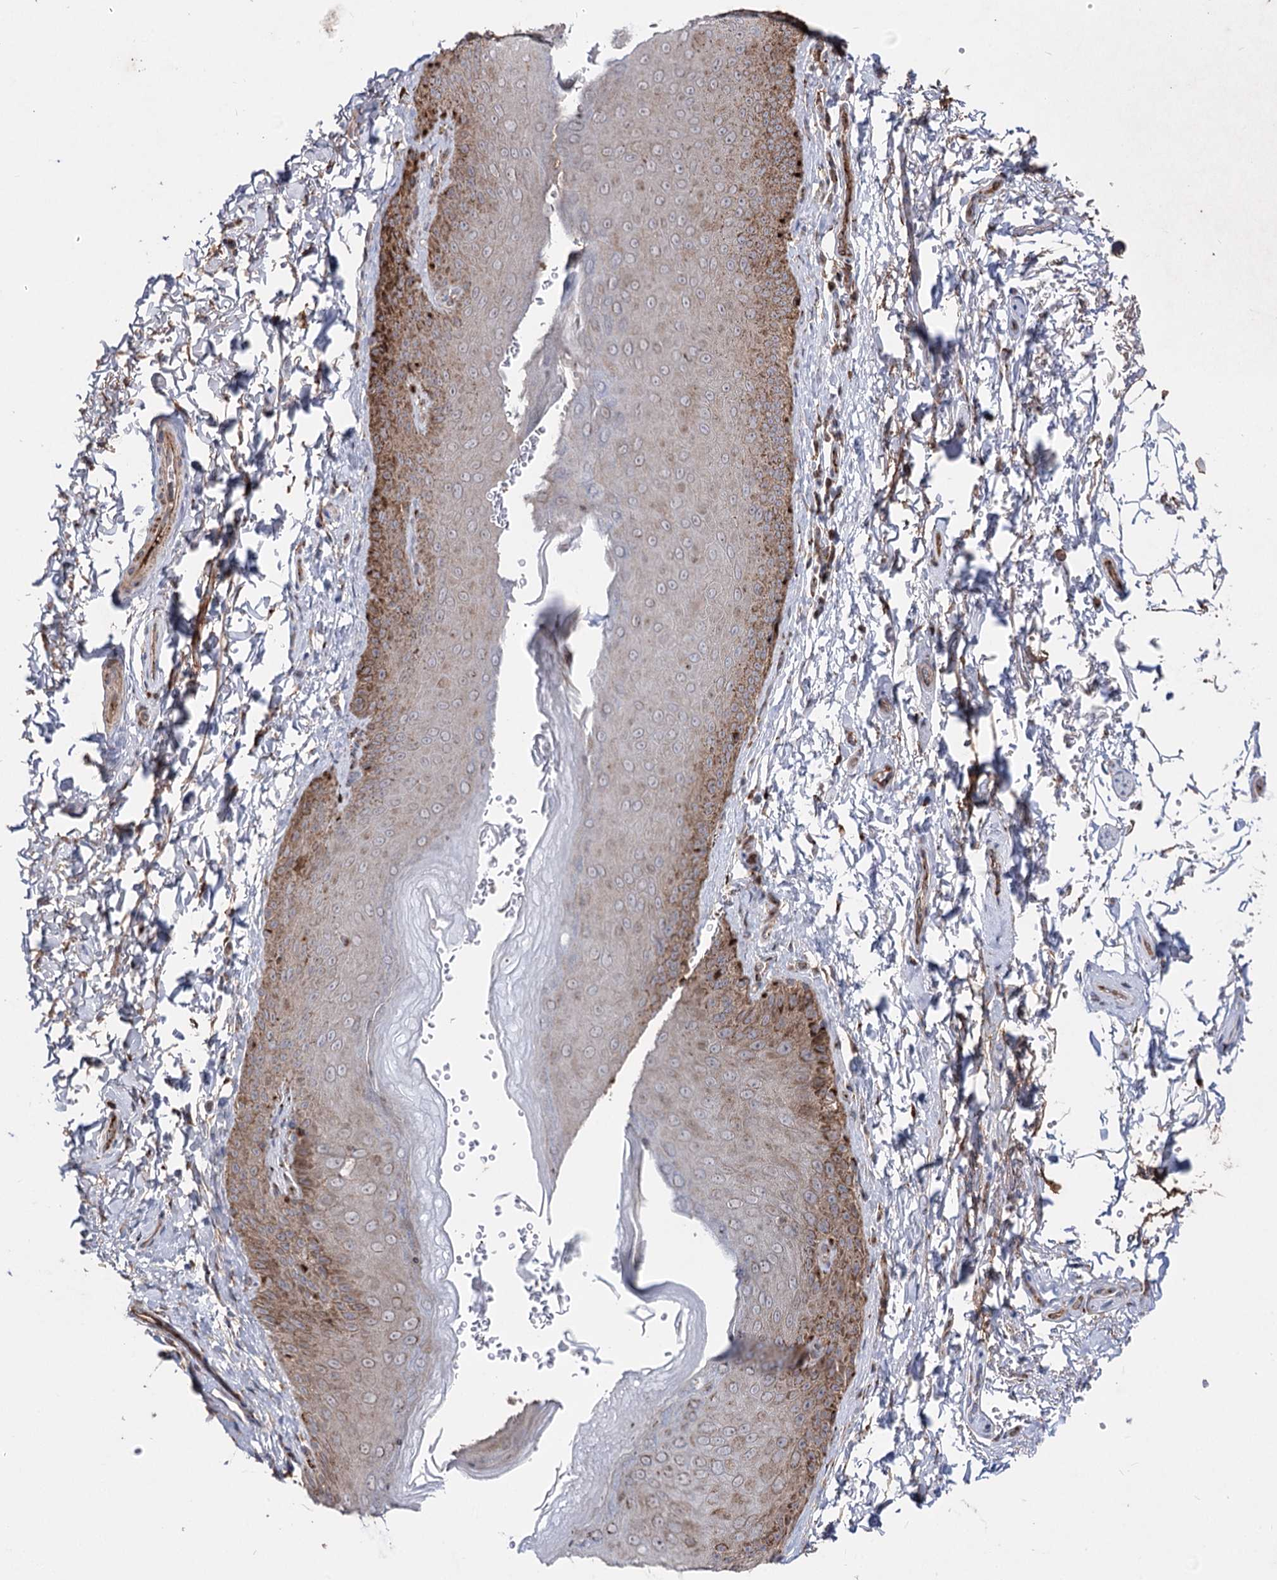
{"staining": {"intensity": "strong", "quantity": "25%-75%", "location": "cytoplasmic/membranous"}, "tissue": "skin", "cell_type": "Epidermal cells", "image_type": "normal", "snomed": [{"axis": "morphology", "description": "Normal tissue, NOS"}, {"axis": "topography", "description": "Anal"}], "caption": "Epidermal cells exhibit high levels of strong cytoplasmic/membranous expression in approximately 25%-75% of cells in benign skin. (DAB (3,3'-diaminobenzidine) = brown stain, brightfield microscopy at high magnification).", "gene": "ARHGAP20", "patient": {"sex": "male", "age": 44}}